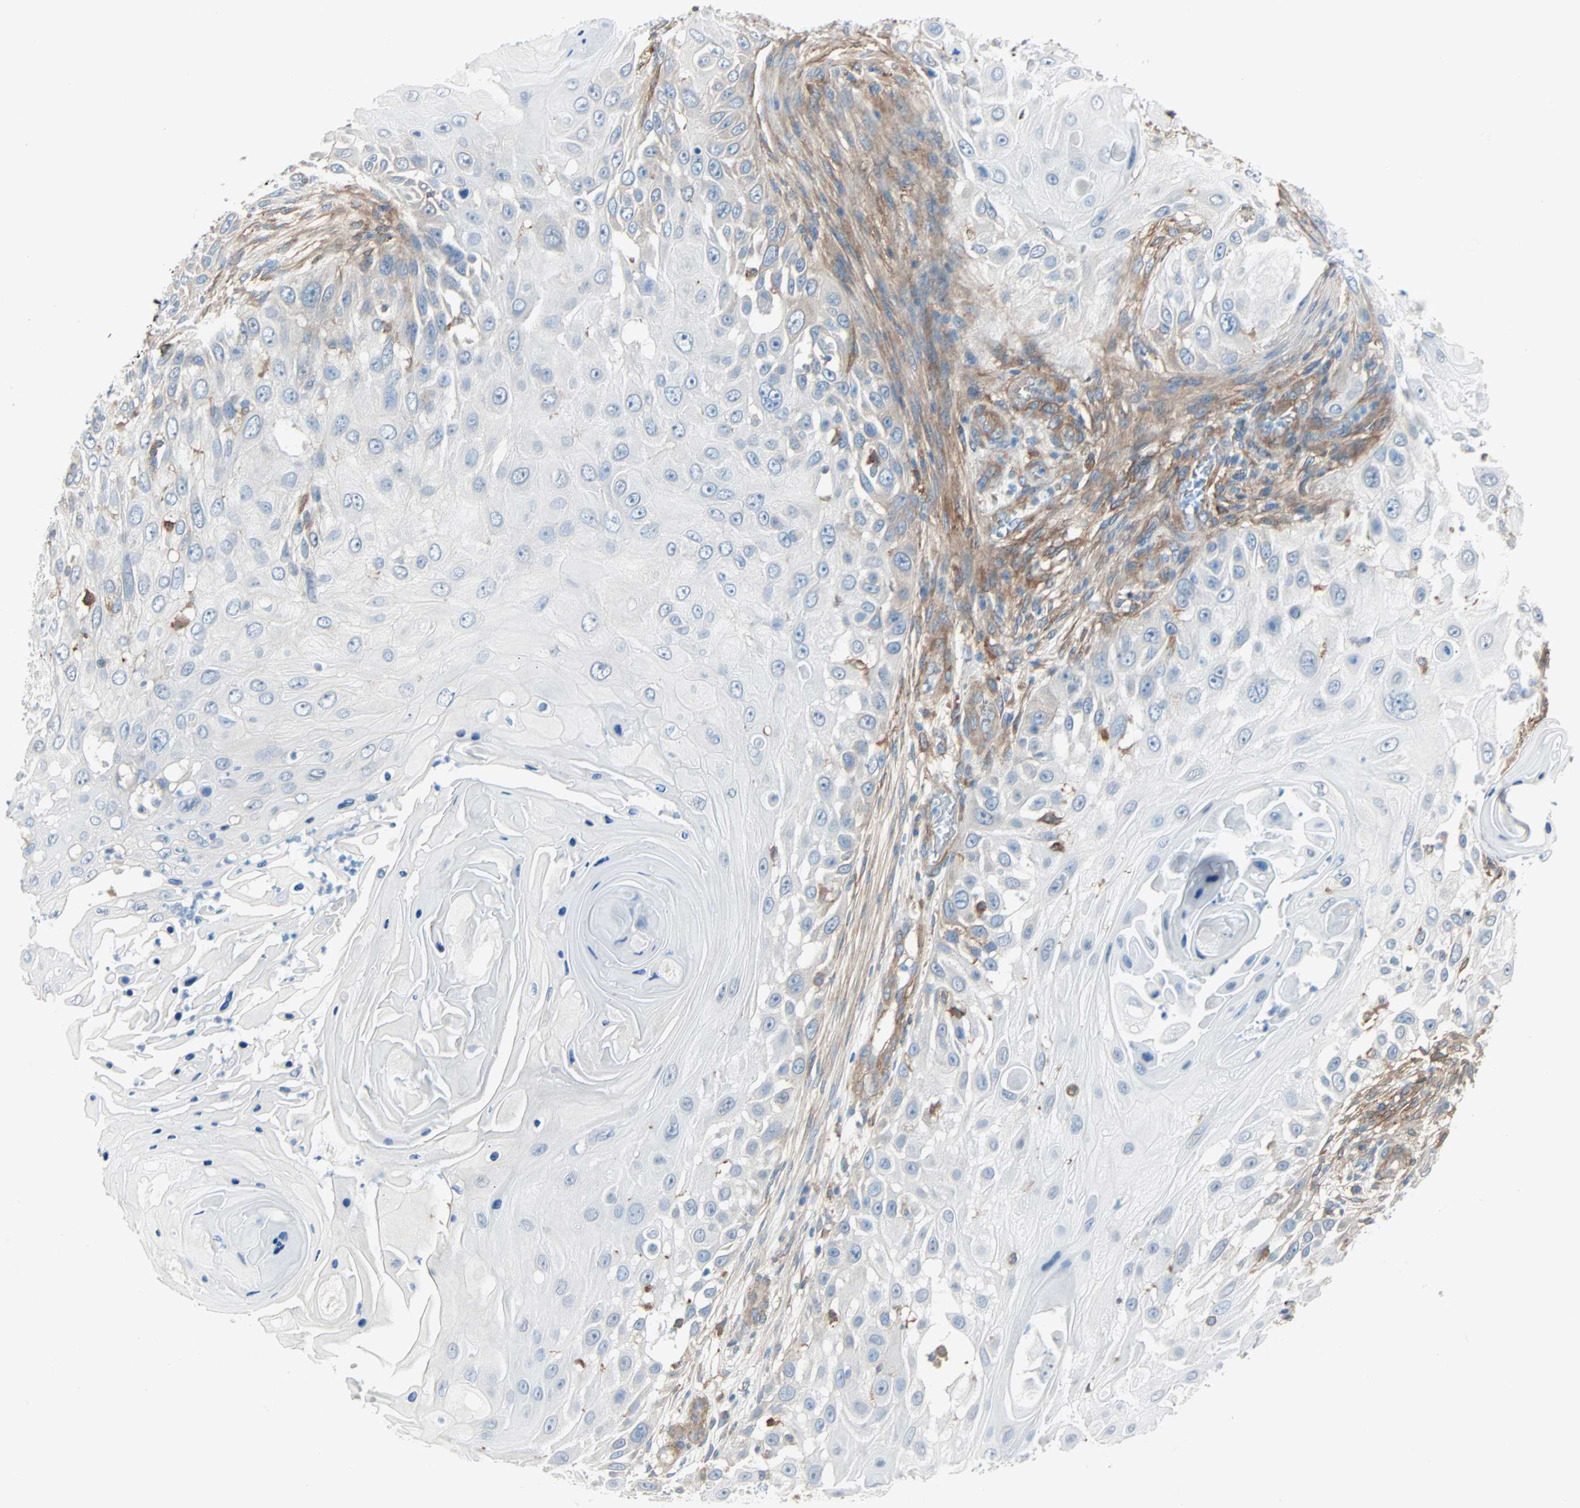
{"staining": {"intensity": "weak", "quantity": "<25%", "location": "cytoplasmic/membranous"}, "tissue": "skin cancer", "cell_type": "Tumor cells", "image_type": "cancer", "snomed": [{"axis": "morphology", "description": "Squamous cell carcinoma, NOS"}, {"axis": "topography", "description": "Skin"}], "caption": "Micrograph shows no significant protein staining in tumor cells of skin squamous cell carcinoma.", "gene": "EPB41L2", "patient": {"sex": "female", "age": 44}}